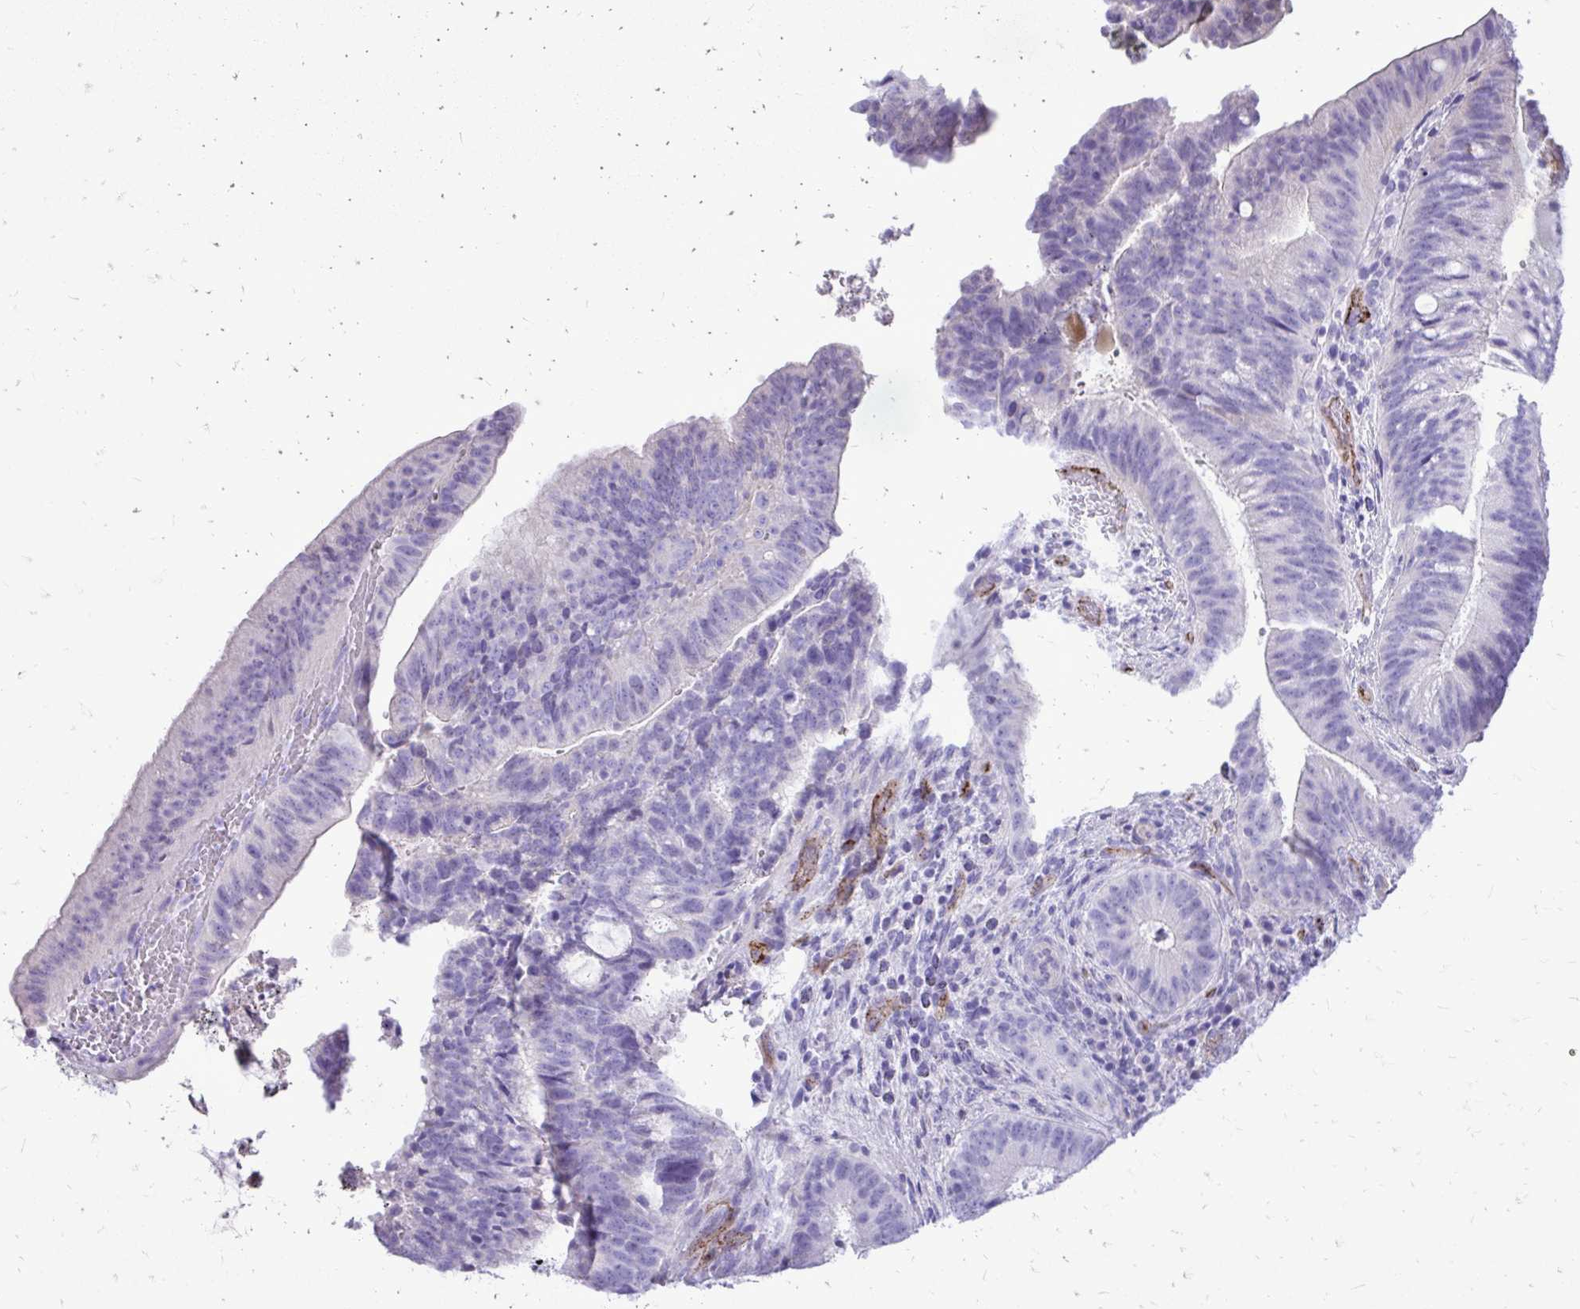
{"staining": {"intensity": "negative", "quantity": "none", "location": "none"}, "tissue": "colorectal cancer", "cell_type": "Tumor cells", "image_type": "cancer", "snomed": [{"axis": "morphology", "description": "Adenocarcinoma, NOS"}, {"axis": "topography", "description": "Colon"}], "caption": "High magnification brightfield microscopy of colorectal adenocarcinoma stained with DAB (brown) and counterstained with hematoxylin (blue): tumor cells show no significant positivity.", "gene": "PELI3", "patient": {"sex": "female", "age": 43}}